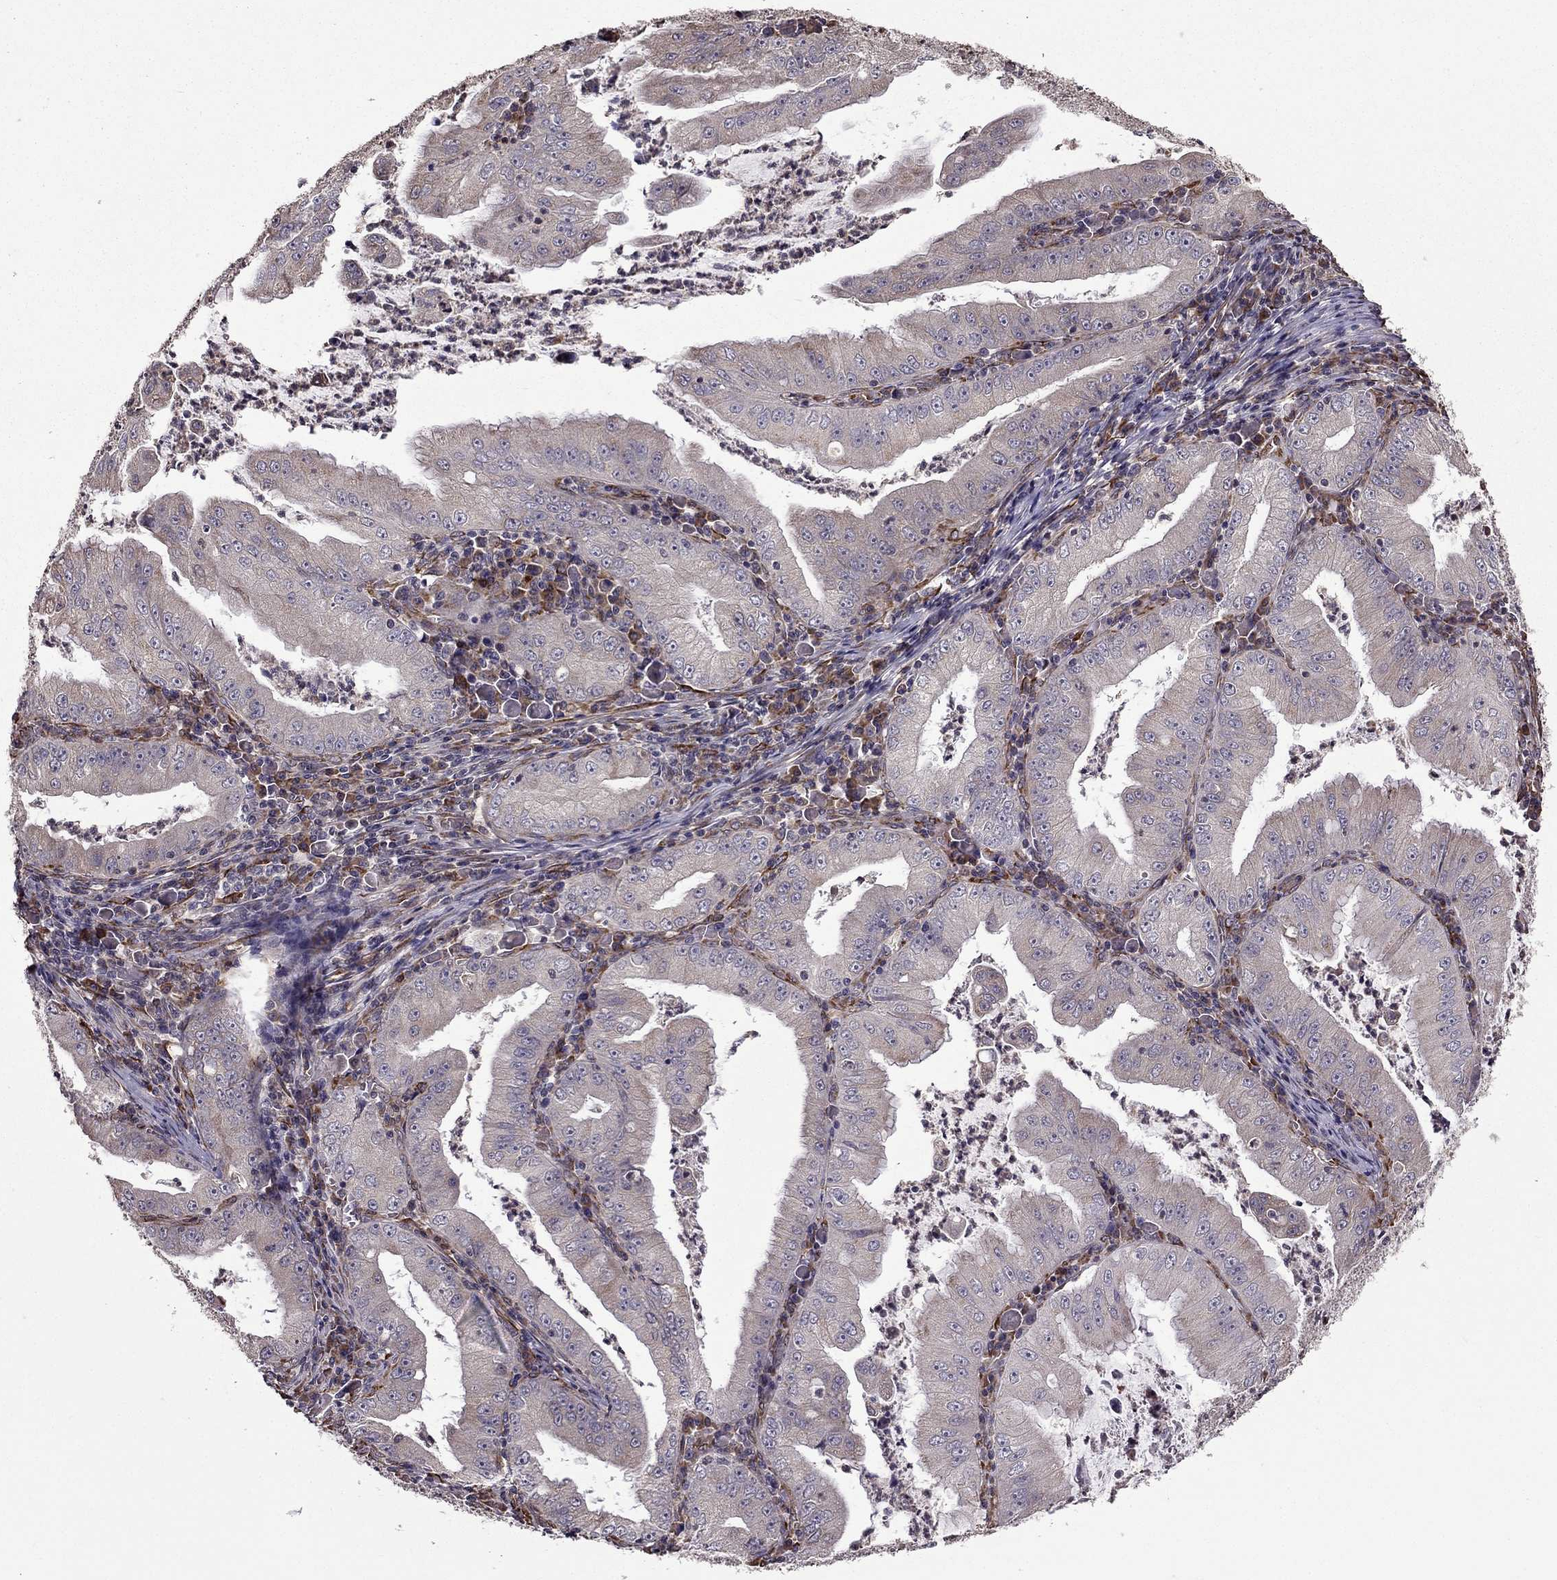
{"staining": {"intensity": "weak", "quantity": "<25%", "location": "cytoplasmic/membranous"}, "tissue": "stomach cancer", "cell_type": "Tumor cells", "image_type": "cancer", "snomed": [{"axis": "morphology", "description": "Adenocarcinoma, NOS"}, {"axis": "topography", "description": "Stomach"}], "caption": "Immunohistochemistry of human stomach adenocarcinoma exhibits no positivity in tumor cells.", "gene": "IKBIP", "patient": {"sex": "male", "age": 76}}